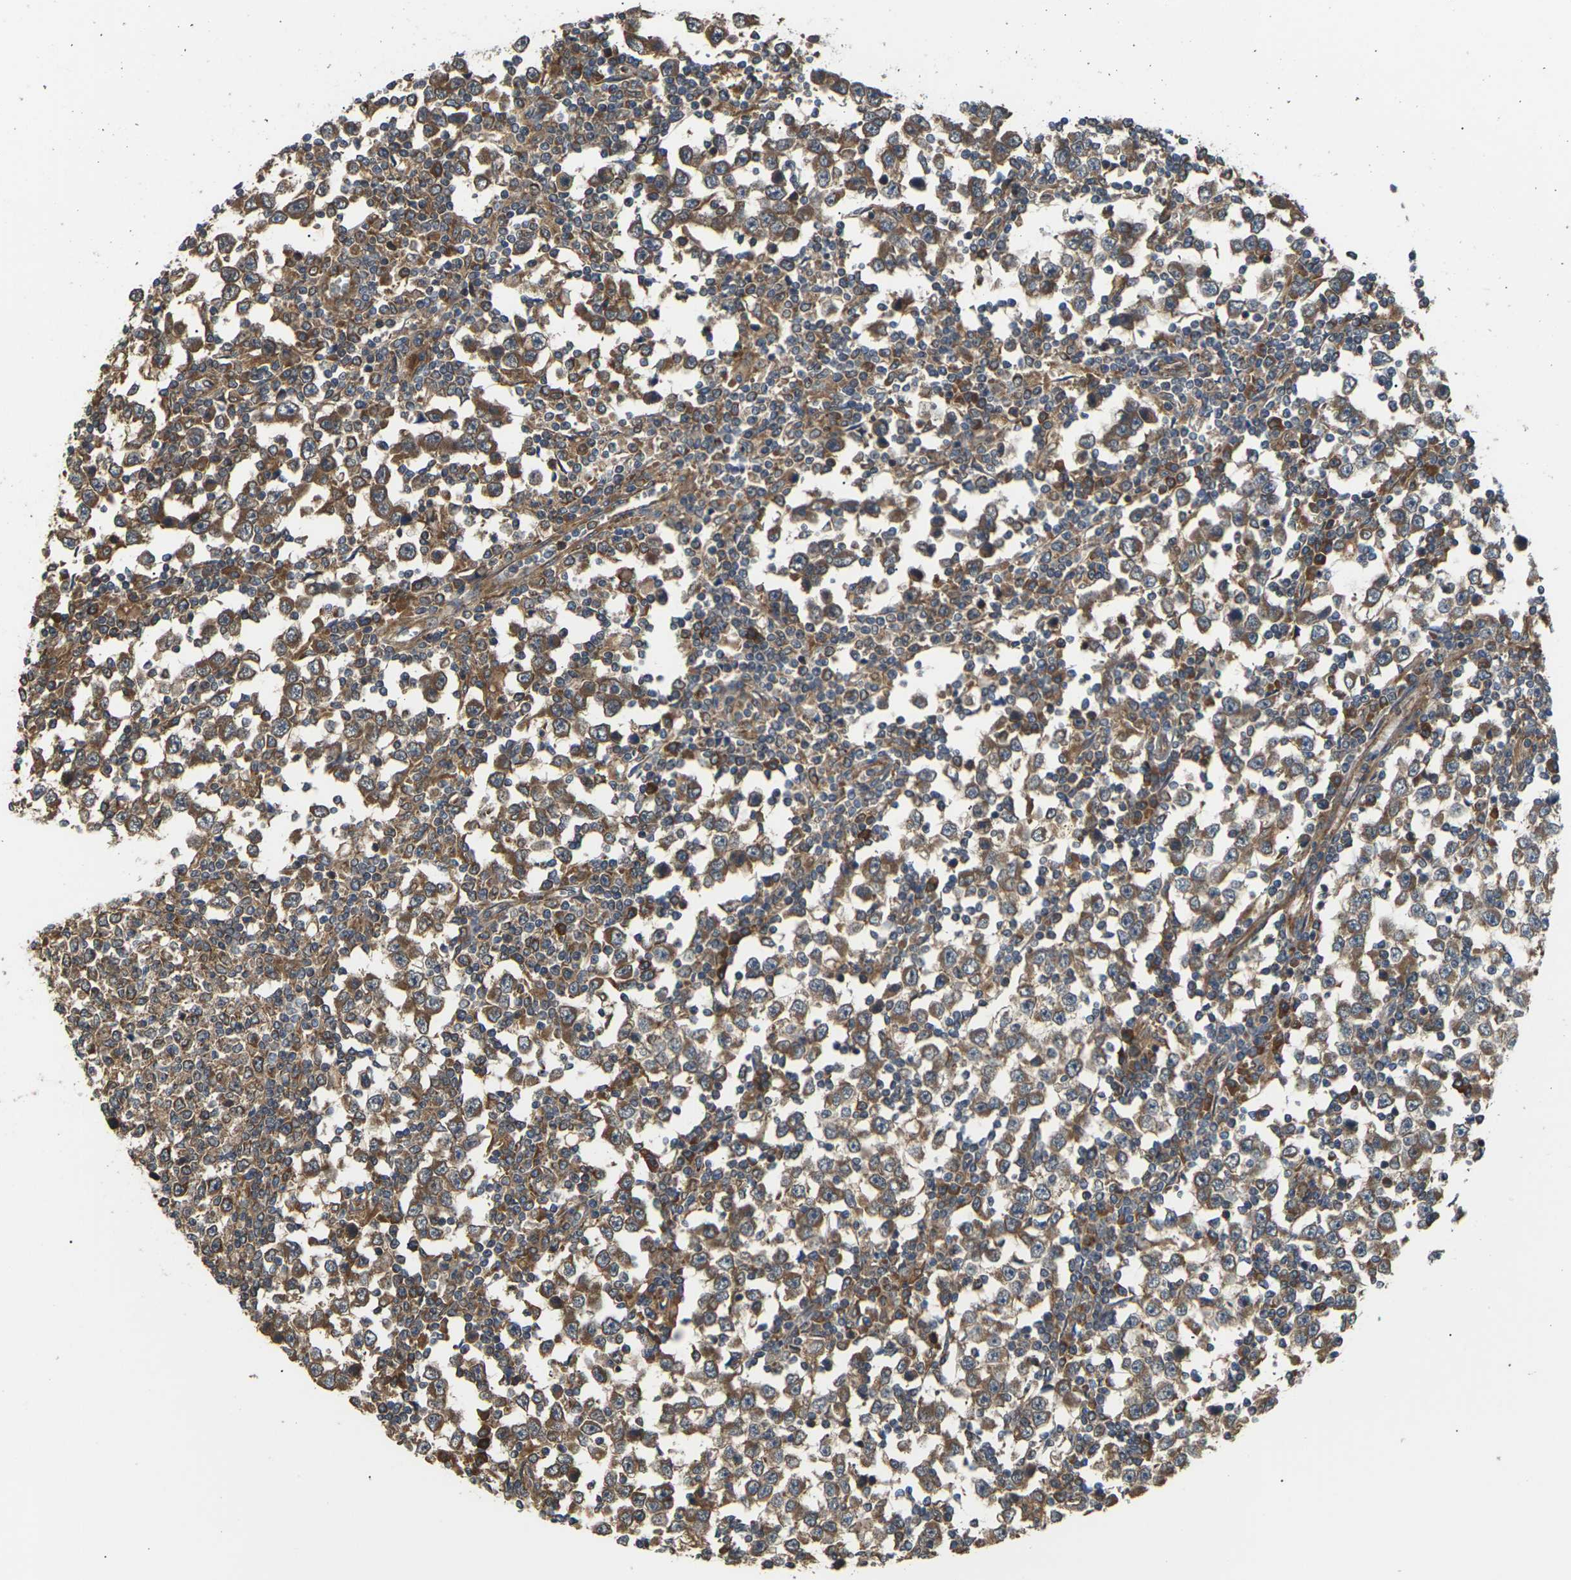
{"staining": {"intensity": "moderate", "quantity": ">75%", "location": "cytoplasmic/membranous"}, "tissue": "testis cancer", "cell_type": "Tumor cells", "image_type": "cancer", "snomed": [{"axis": "morphology", "description": "Seminoma, NOS"}, {"axis": "topography", "description": "Testis"}], "caption": "The immunohistochemical stain highlights moderate cytoplasmic/membranous staining in tumor cells of testis seminoma tissue. The staining was performed using DAB (3,3'-diaminobenzidine) to visualize the protein expression in brown, while the nuclei were stained in blue with hematoxylin (Magnification: 20x).", "gene": "NRAS", "patient": {"sex": "male", "age": 65}}